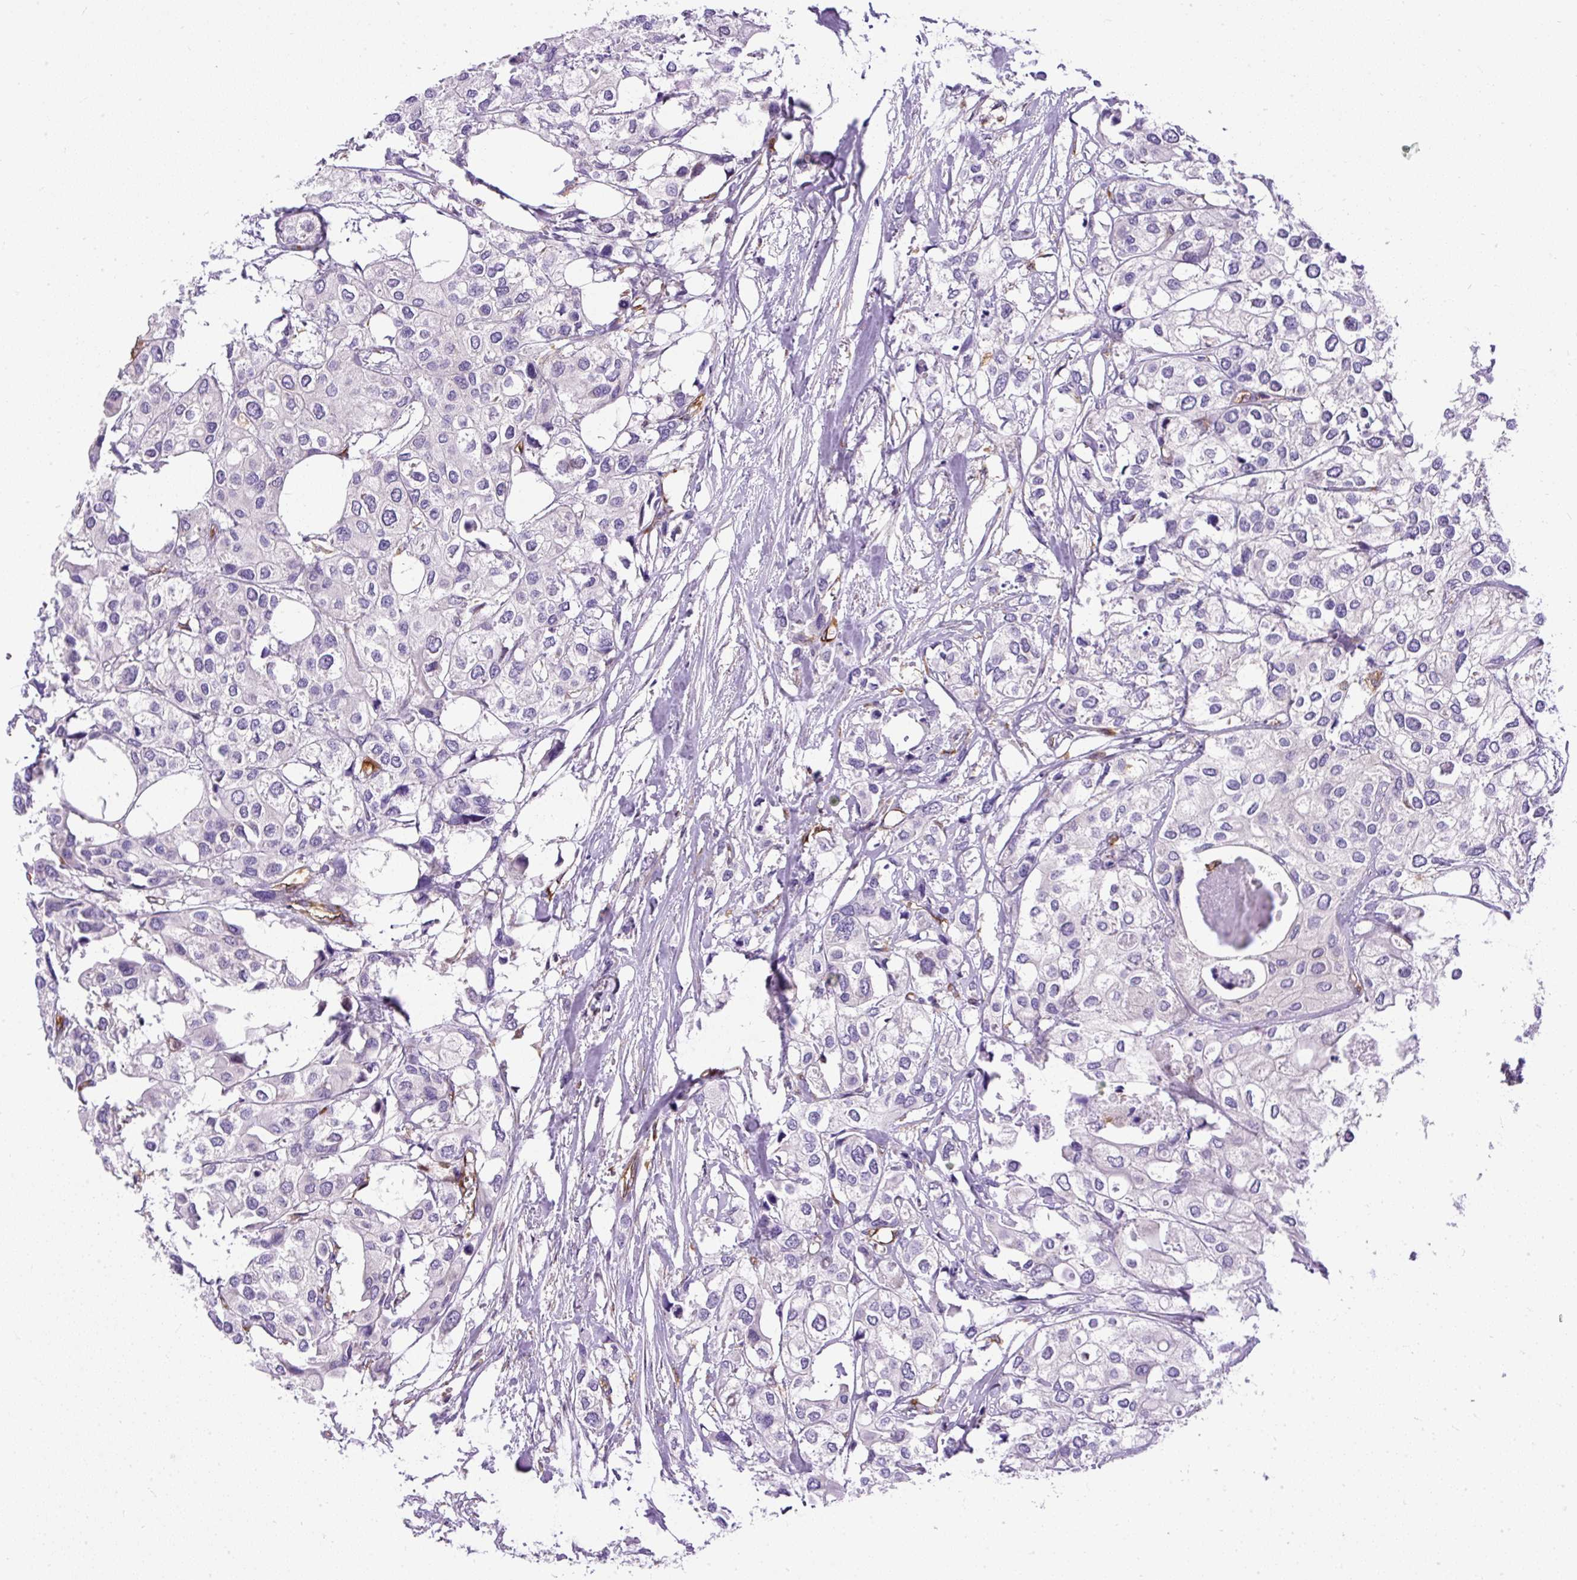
{"staining": {"intensity": "negative", "quantity": "none", "location": "none"}, "tissue": "urothelial cancer", "cell_type": "Tumor cells", "image_type": "cancer", "snomed": [{"axis": "morphology", "description": "Urothelial carcinoma, High grade"}, {"axis": "topography", "description": "Urinary bladder"}], "caption": "An immunohistochemistry image of high-grade urothelial carcinoma is shown. There is no staining in tumor cells of high-grade urothelial carcinoma. (Immunohistochemistry, brightfield microscopy, high magnification).", "gene": "MAP1S", "patient": {"sex": "male", "age": 64}}